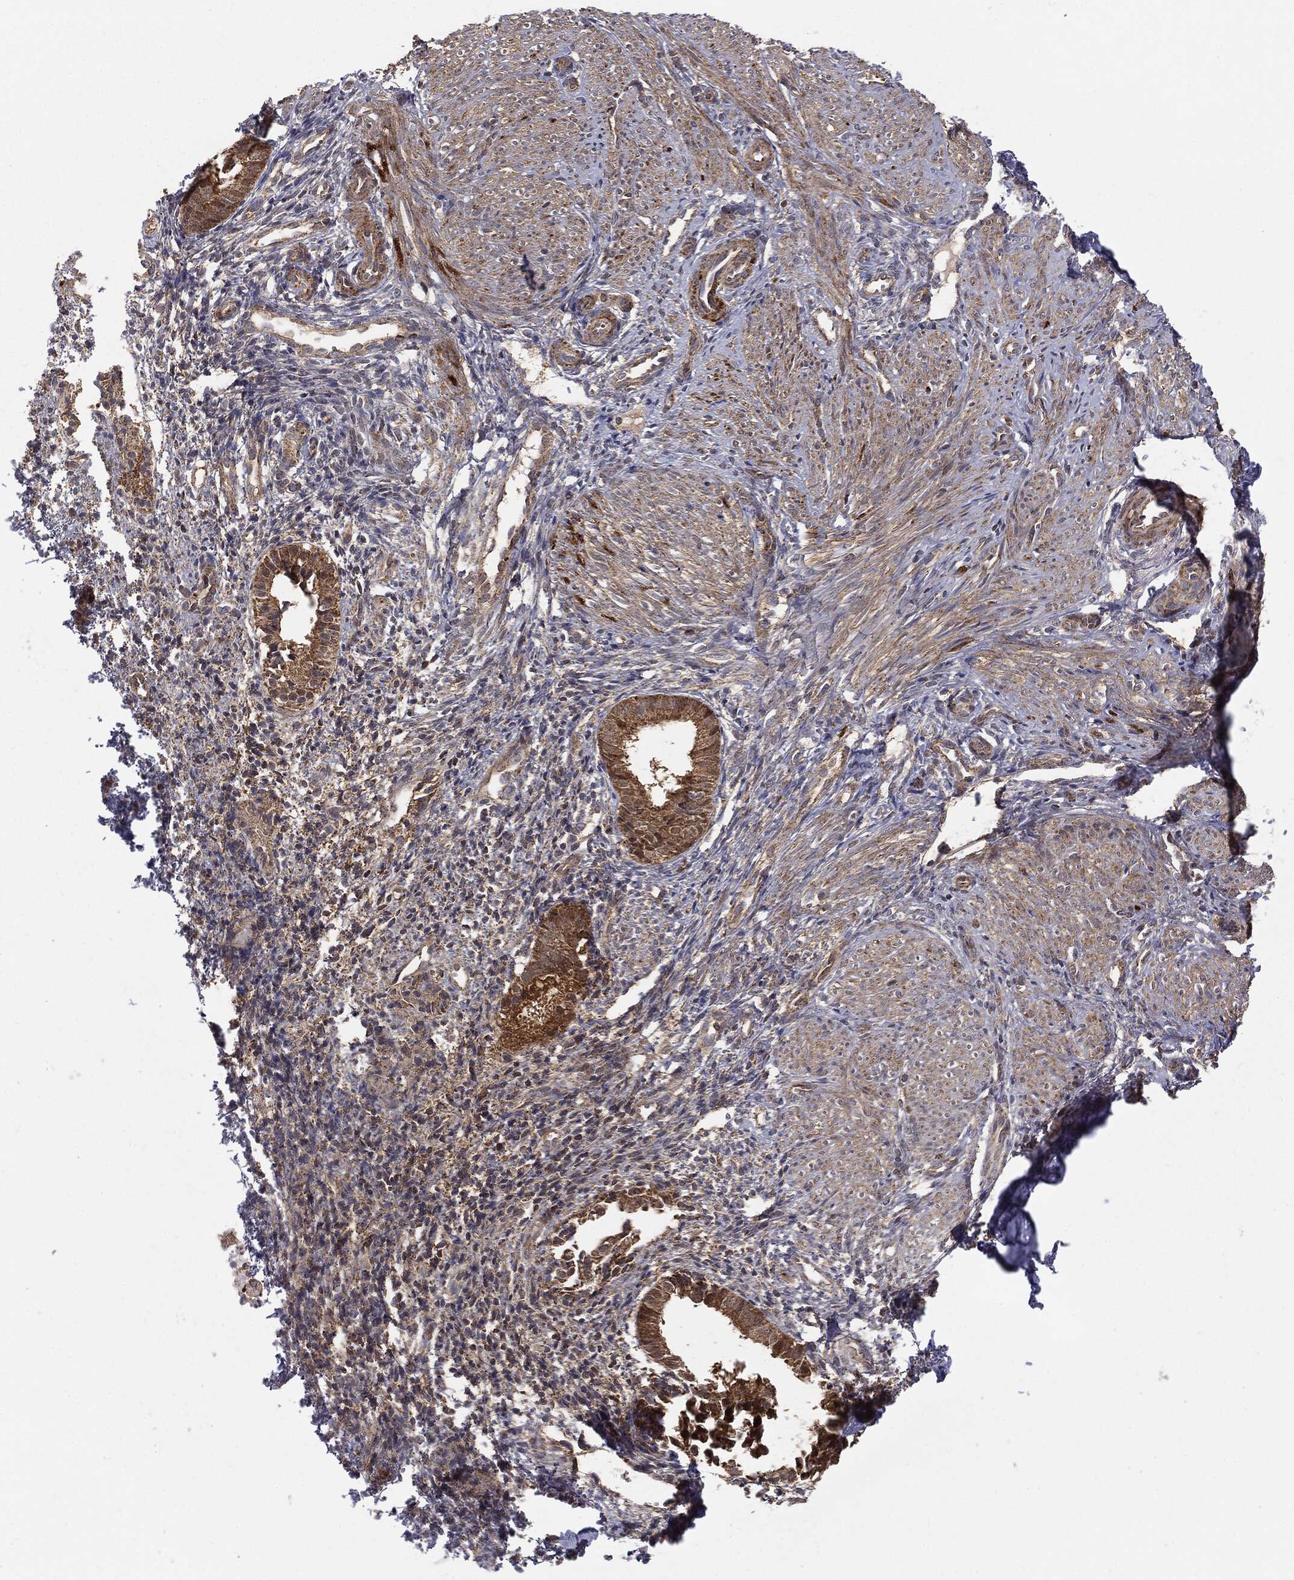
{"staining": {"intensity": "weak", "quantity": "25%-75%", "location": "cytoplasmic/membranous"}, "tissue": "endometrium", "cell_type": "Cells in endometrial stroma", "image_type": "normal", "snomed": [{"axis": "morphology", "description": "Normal tissue, NOS"}, {"axis": "topography", "description": "Endometrium"}], "caption": "DAB immunohistochemical staining of normal human endometrium exhibits weak cytoplasmic/membranous protein staining in about 25%-75% of cells in endometrial stroma.", "gene": "MTOR", "patient": {"sex": "female", "age": 47}}